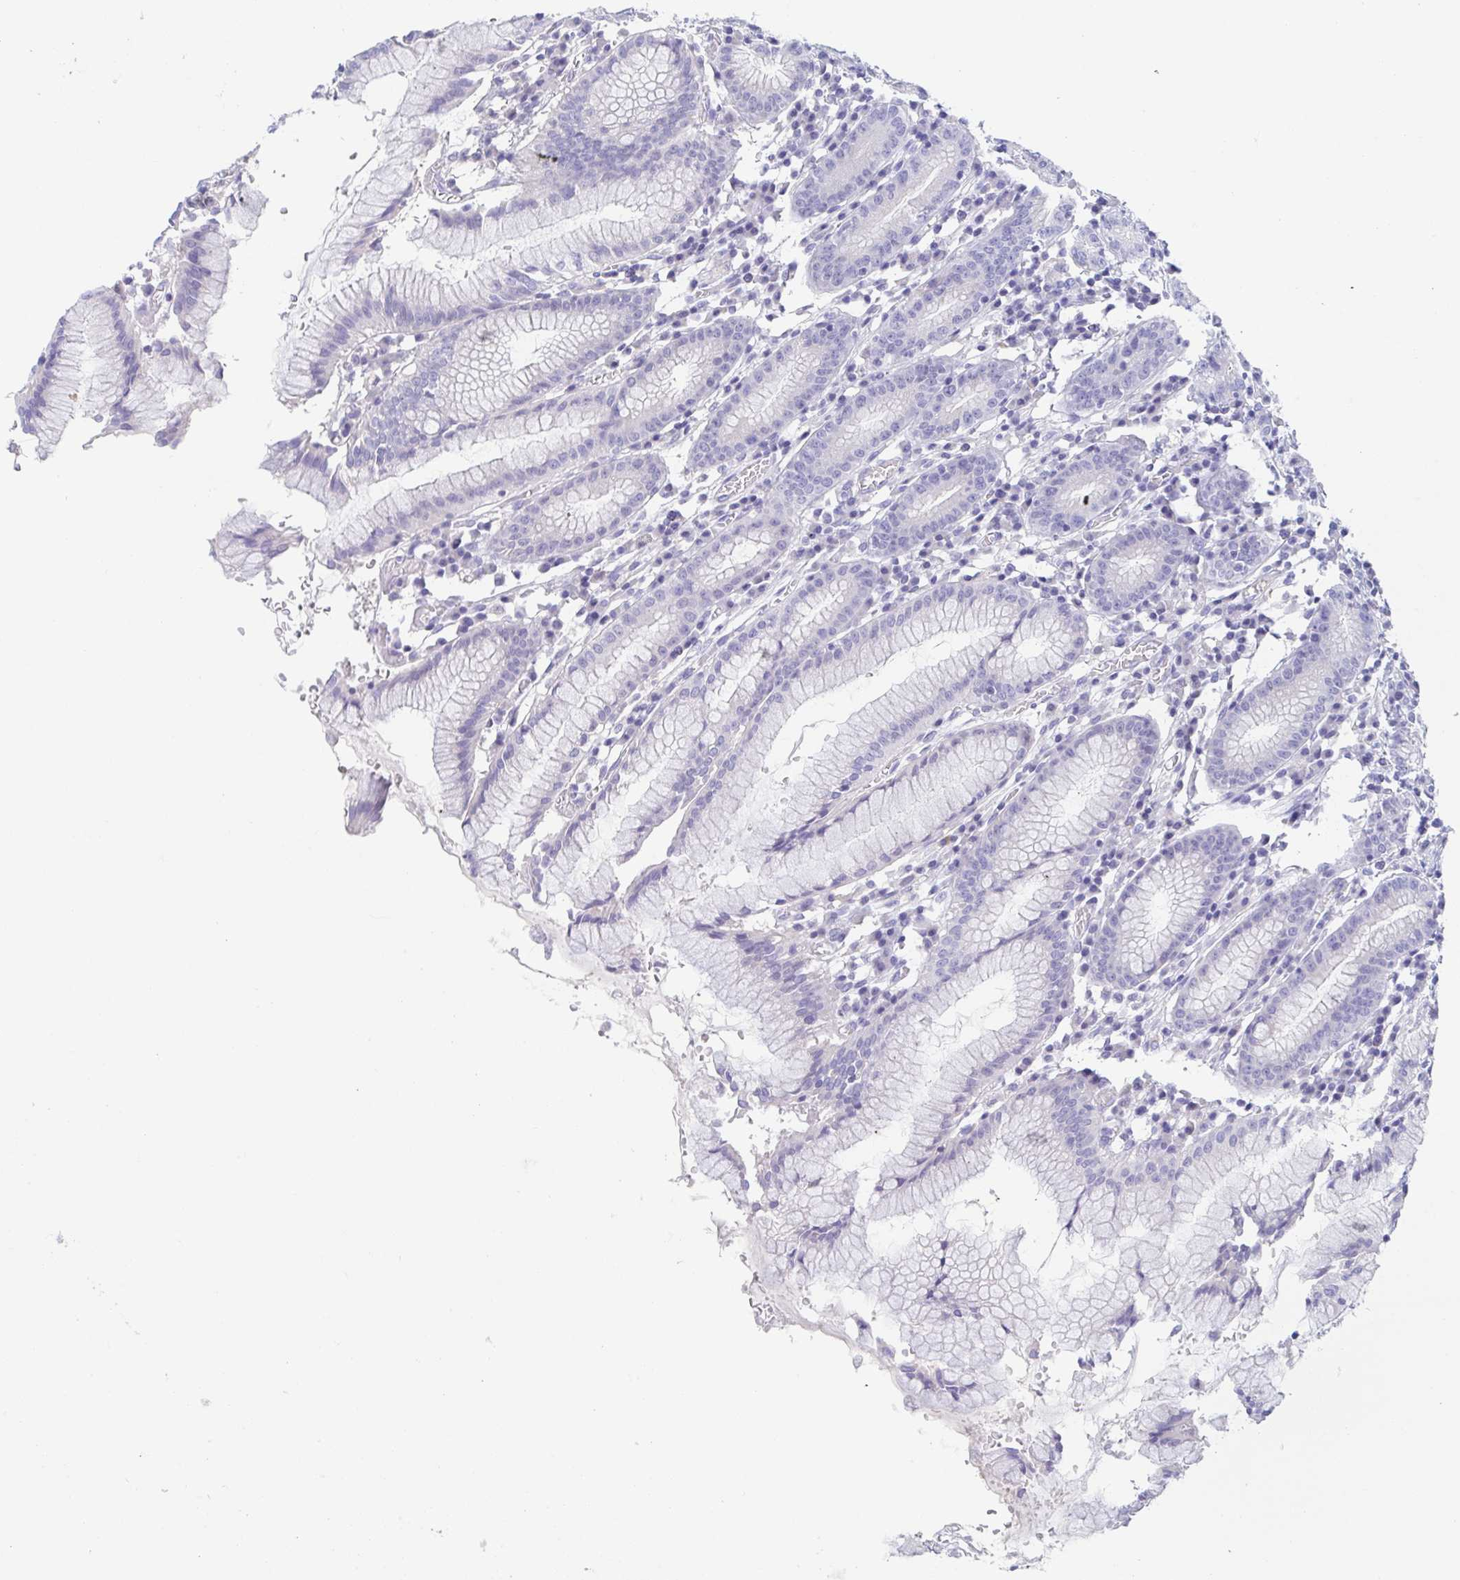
{"staining": {"intensity": "negative", "quantity": "none", "location": "none"}, "tissue": "stomach", "cell_type": "Glandular cells", "image_type": "normal", "snomed": [{"axis": "morphology", "description": "Normal tissue, NOS"}, {"axis": "topography", "description": "Stomach"}], "caption": "Glandular cells show no significant staining in benign stomach. (Stains: DAB immunohistochemistry (IHC) with hematoxylin counter stain, Microscopy: brightfield microscopy at high magnification).", "gene": "TREH", "patient": {"sex": "male", "age": 55}}